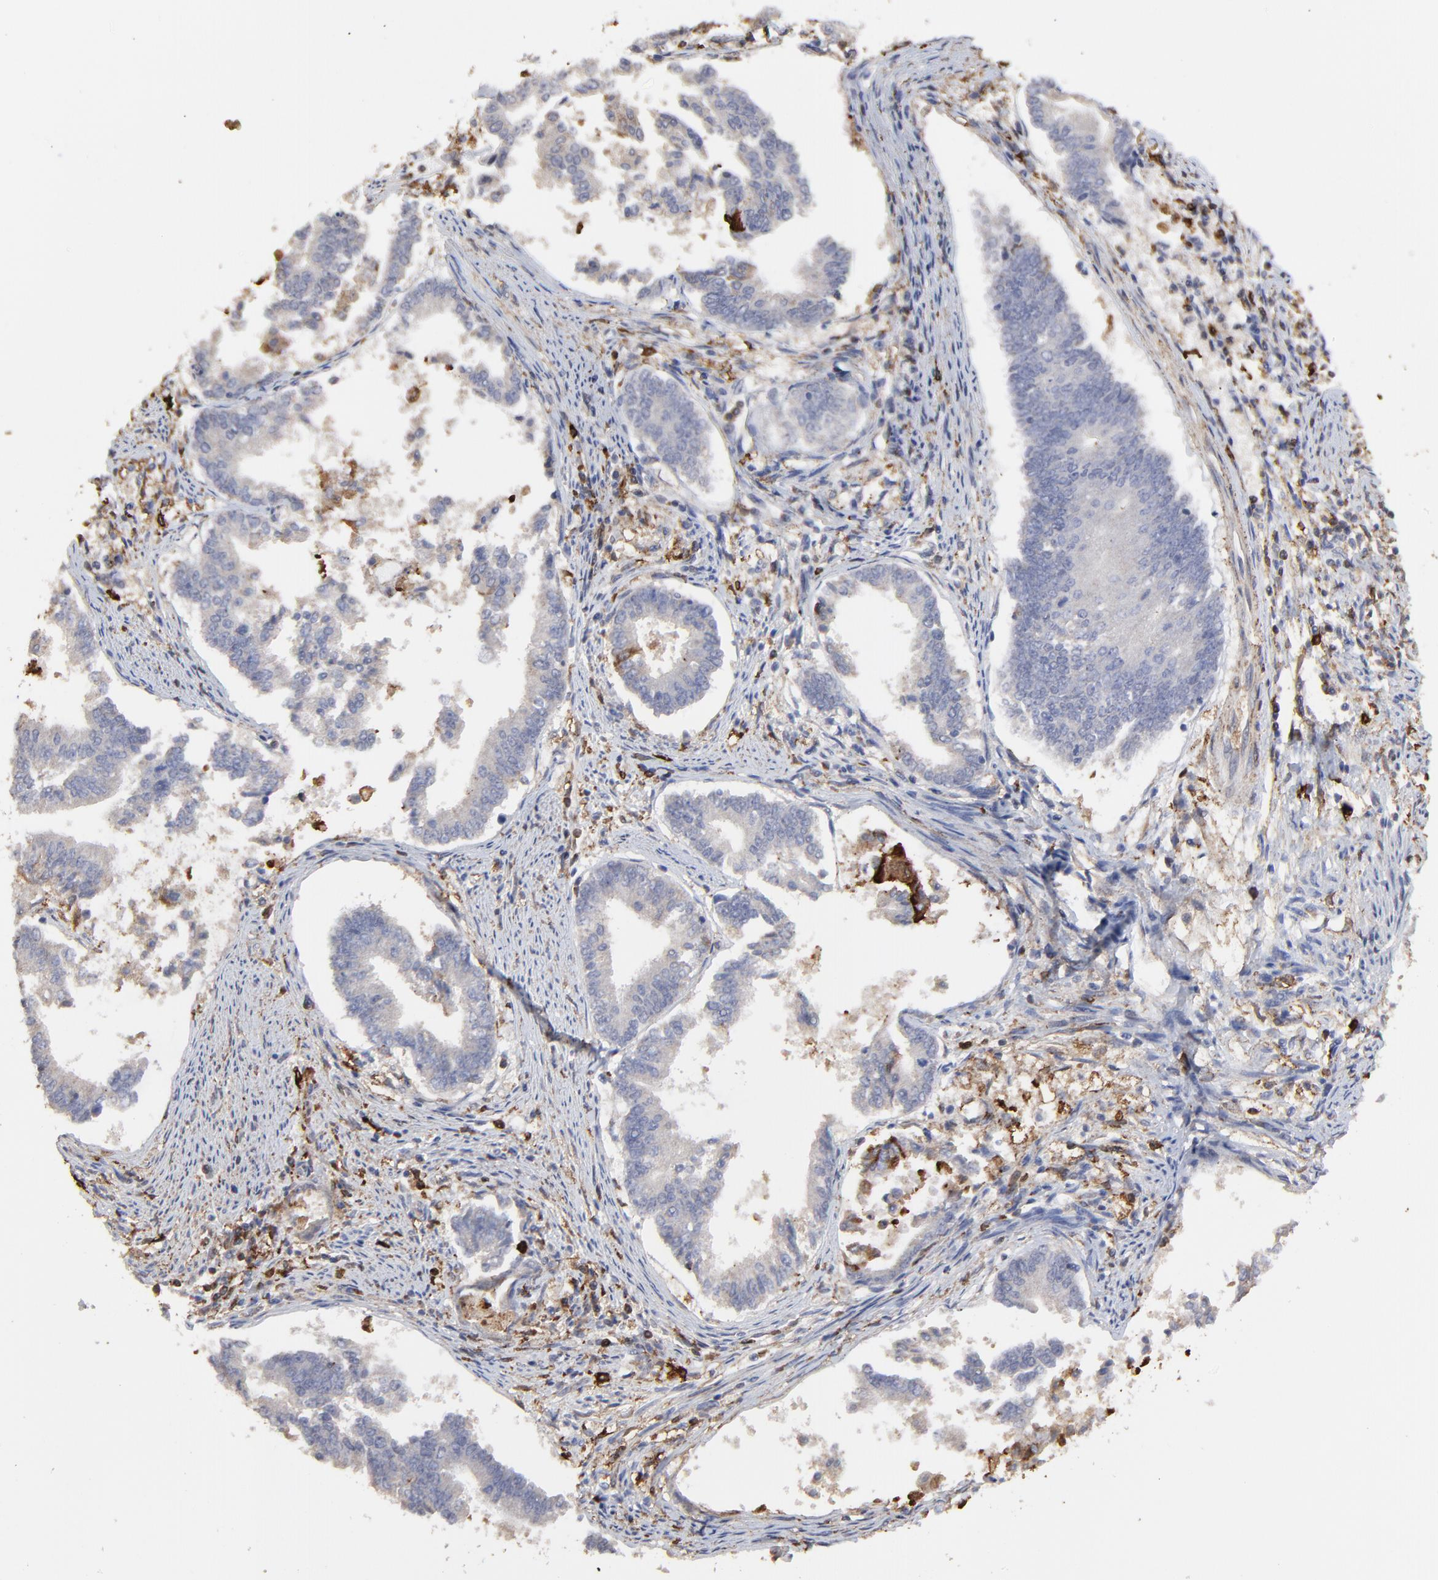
{"staining": {"intensity": "moderate", "quantity": "25%-75%", "location": "cytoplasmic/membranous"}, "tissue": "endometrial cancer", "cell_type": "Tumor cells", "image_type": "cancer", "snomed": [{"axis": "morphology", "description": "Adenocarcinoma, NOS"}, {"axis": "topography", "description": "Endometrium"}], "caption": "DAB immunohistochemical staining of endometrial cancer reveals moderate cytoplasmic/membranous protein expression in approximately 25%-75% of tumor cells.", "gene": "SLC6A14", "patient": {"sex": "female", "age": 63}}